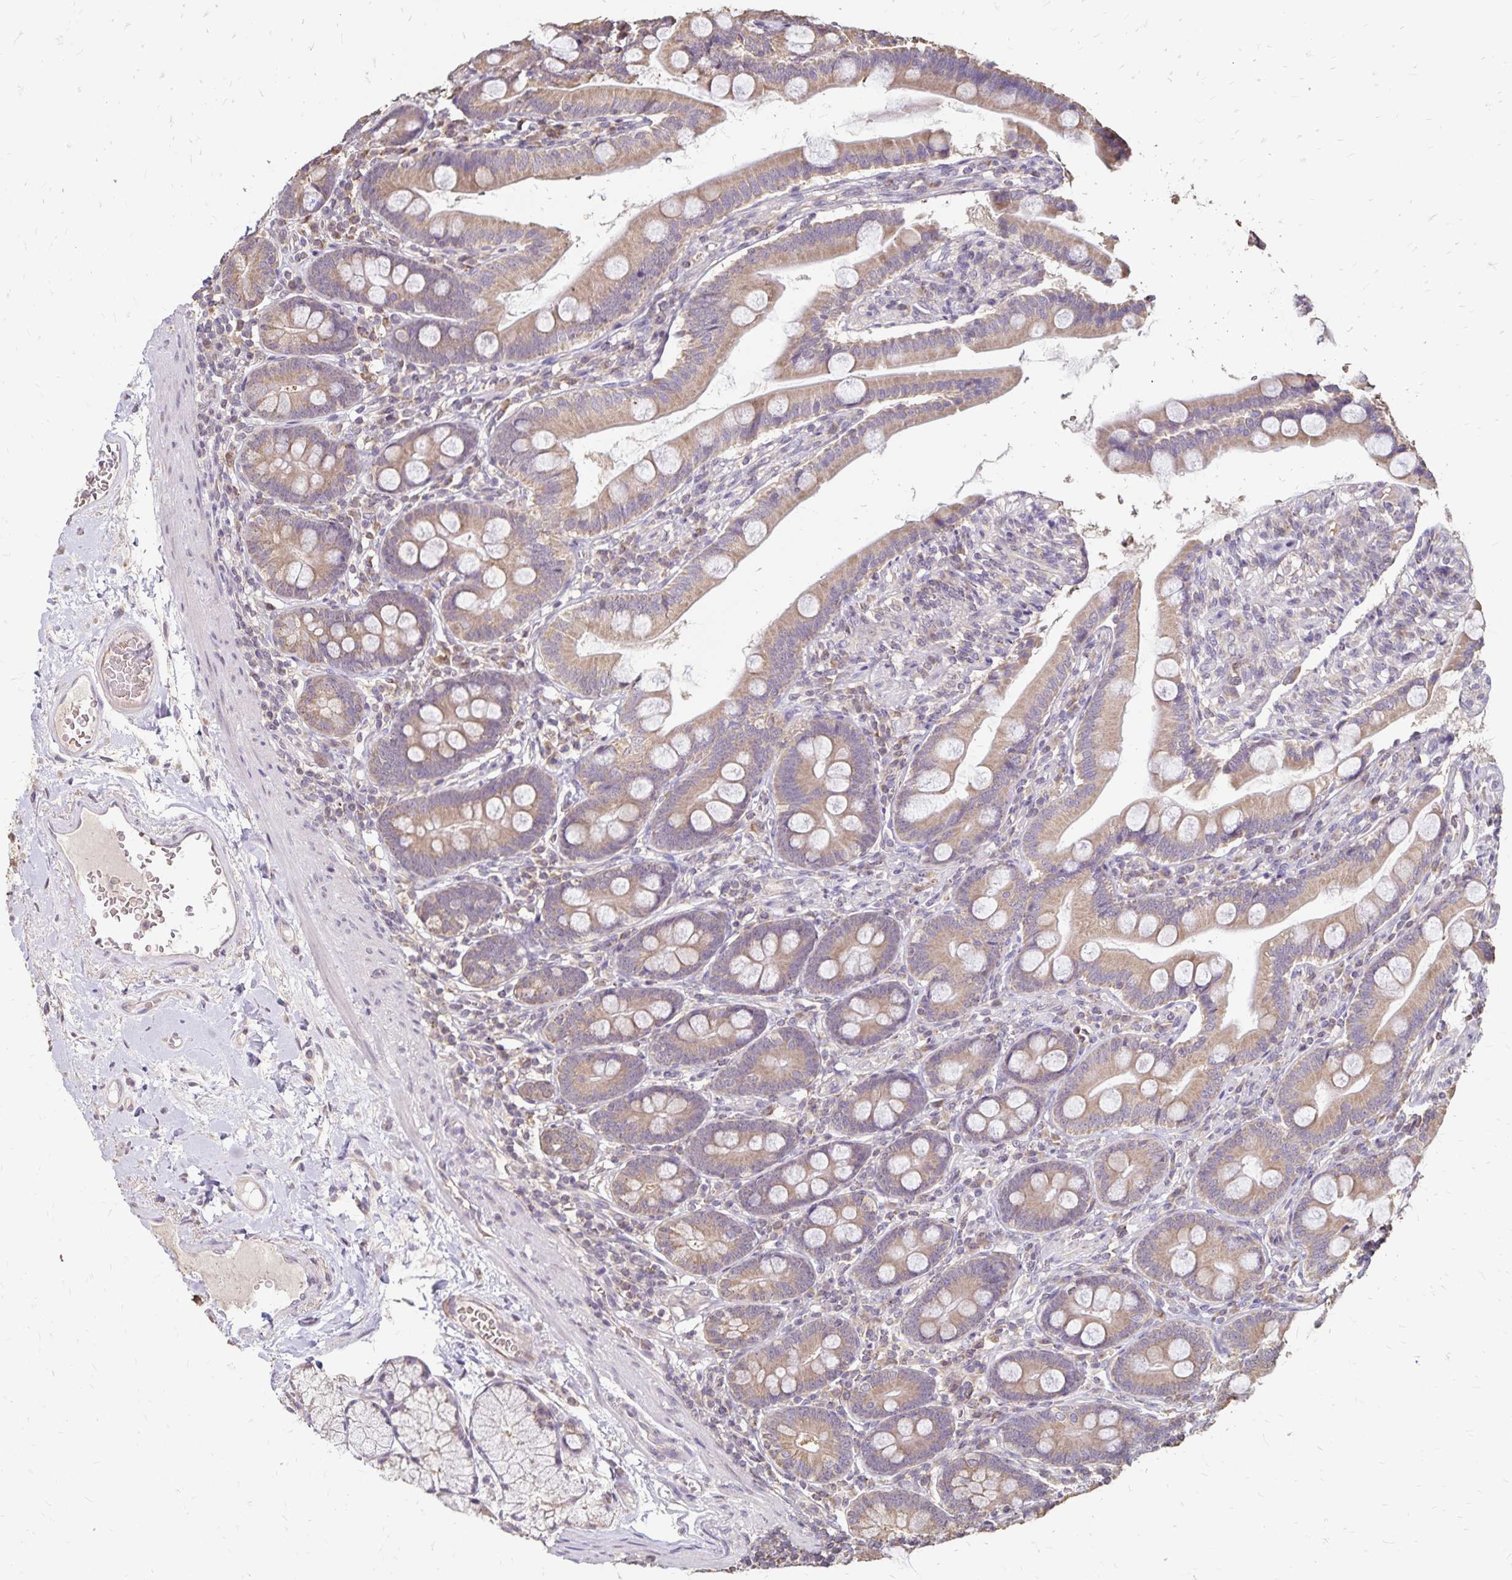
{"staining": {"intensity": "moderate", "quantity": ">75%", "location": "cytoplasmic/membranous"}, "tissue": "duodenum", "cell_type": "Glandular cells", "image_type": "normal", "snomed": [{"axis": "morphology", "description": "Normal tissue, NOS"}, {"axis": "topography", "description": "Duodenum"}], "caption": "Immunohistochemistry image of unremarkable human duodenum stained for a protein (brown), which displays medium levels of moderate cytoplasmic/membranous staining in about >75% of glandular cells.", "gene": "EMC10", "patient": {"sex": "female", "age": 67}}